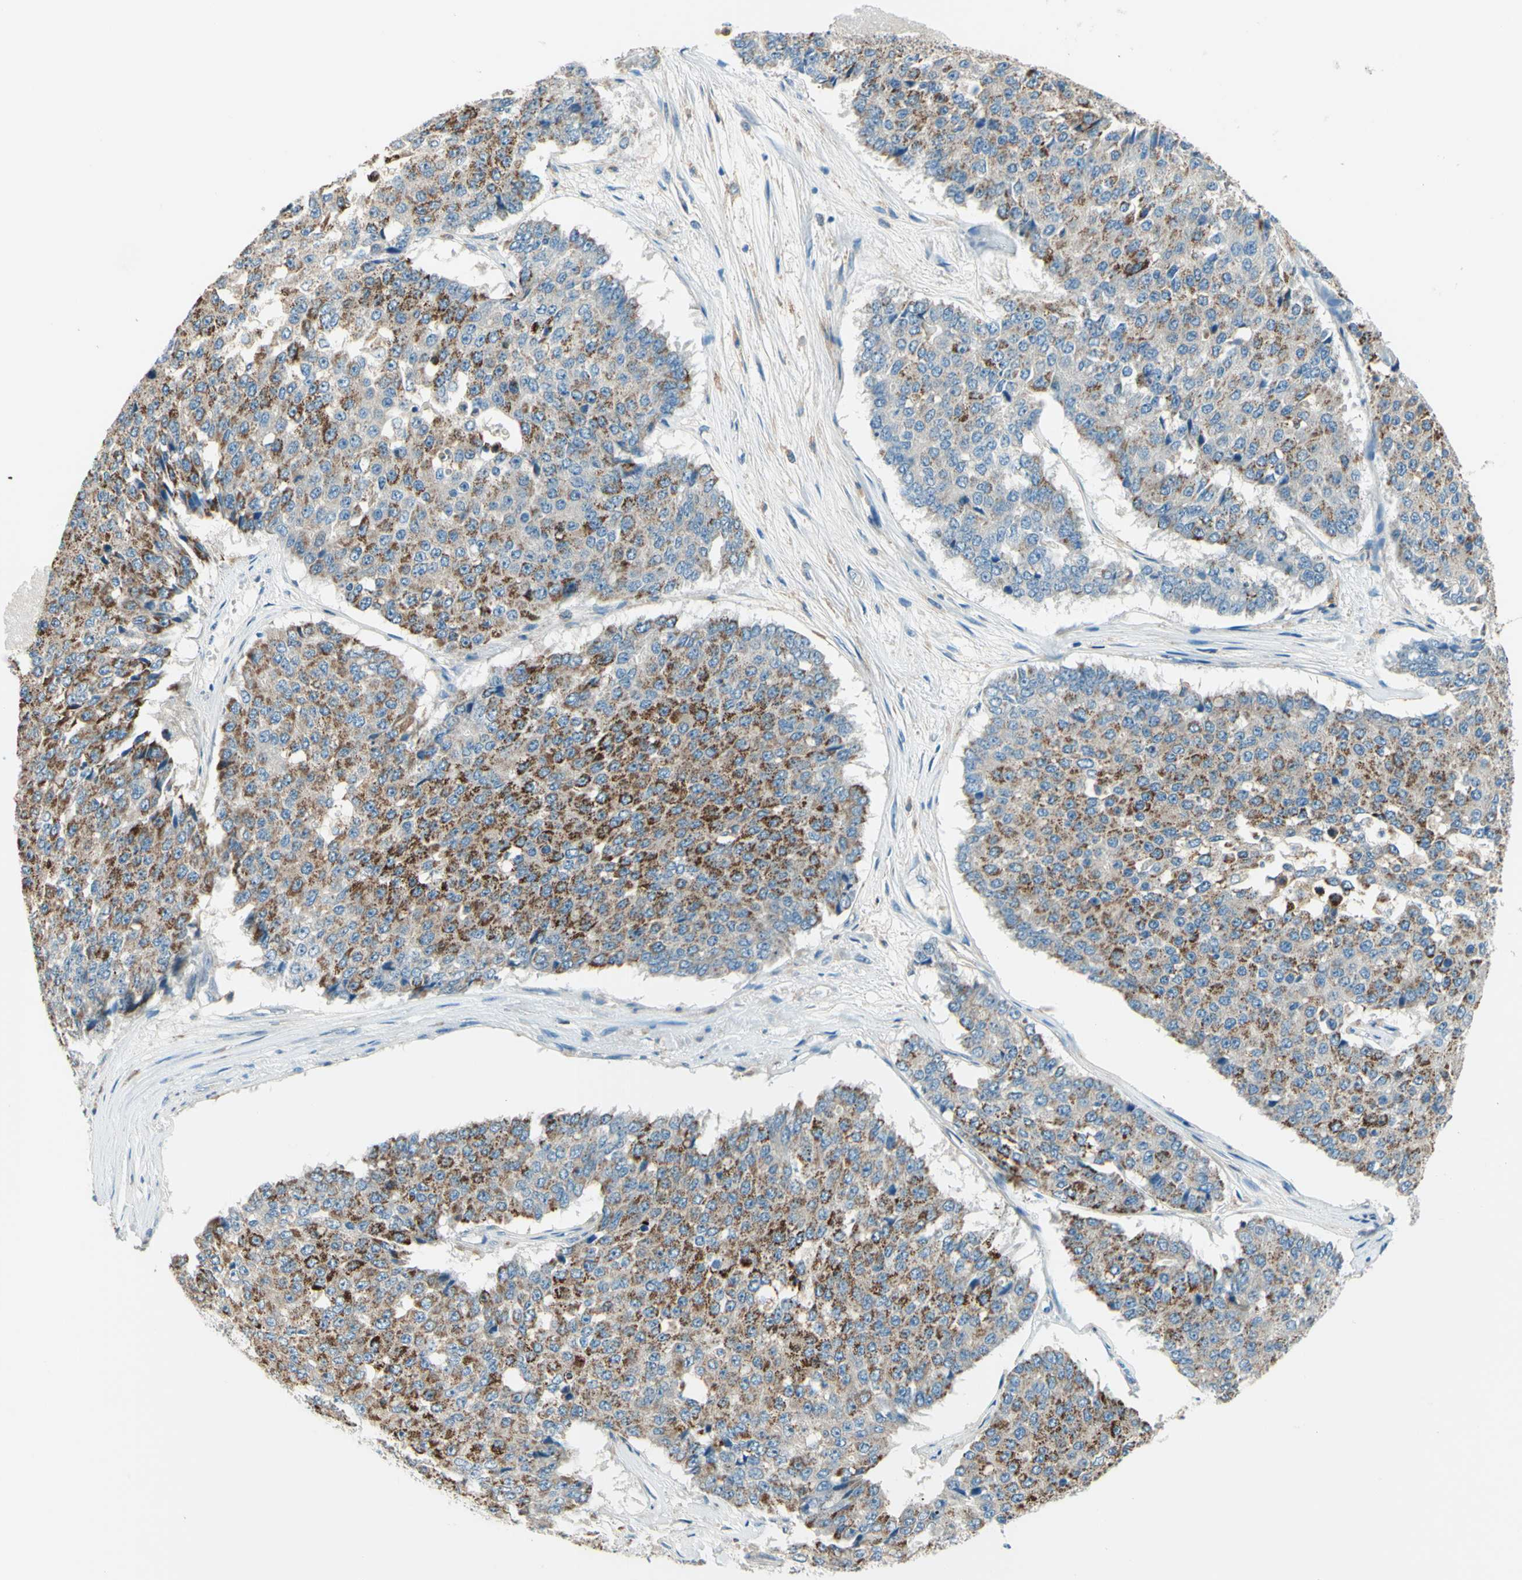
{"staining": {"intensity": "moderate", "quantity": ">75%", "location": "cytoplasmic/membranous"}, "tissue": "pancreatic cancer", "cell_type": "Tumor cells", "image_type": "cancer", "snomed": [{"axis": "morphology", "description": "Adenocarcinoma, NOS"}, {"axis": "topography", "description": "Pancreas"}], "caption": "This micrograph reveals immunohistochemistry staining of pancreatic cancer (adenocarcinoma), with medium moderate cytoplasmic/membranous expression in about >75% of tumor cells.", "gene": "SIGLEC9", "patient": {"sex": "male", "age": 50}}